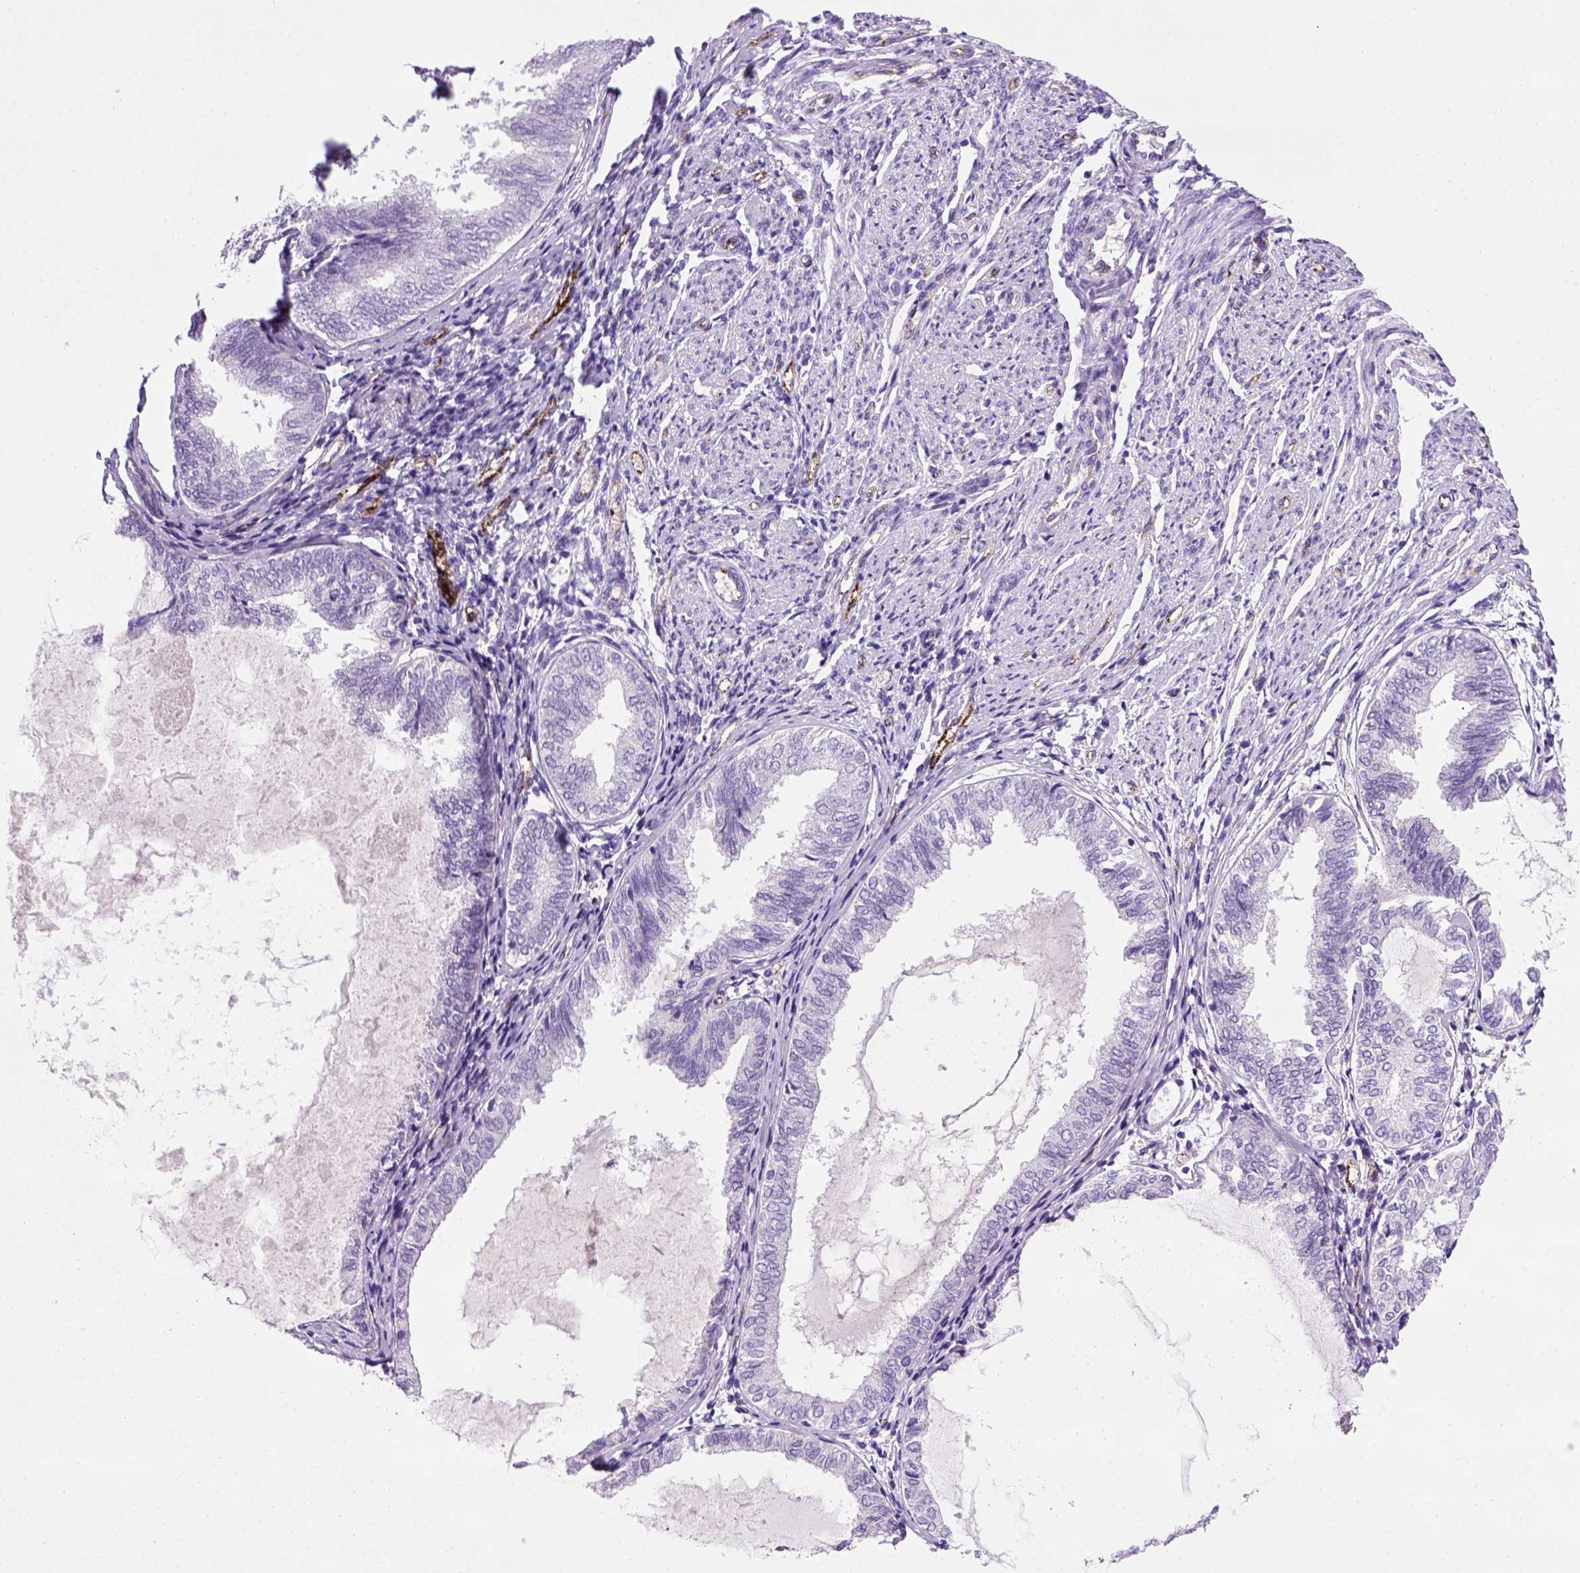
{"staining": {"intensity": "negative", "quantity": "none", "location": "none"}, "tissue": "endometrial cancer", "cell_type": "Tumor cells", "image_type": "cancer", "snomed": [{"axis": "morphology", "description": "Adenocarcinoma, NOS"}, {"axis": "topography", "description": "Endometrium"}], "caption": "Tumor cells are negative for brown protein staining in endometrial cancer (adenocarcinoma).", "gene": "VWF", "patient": {"sex": "female", "age": 68}}